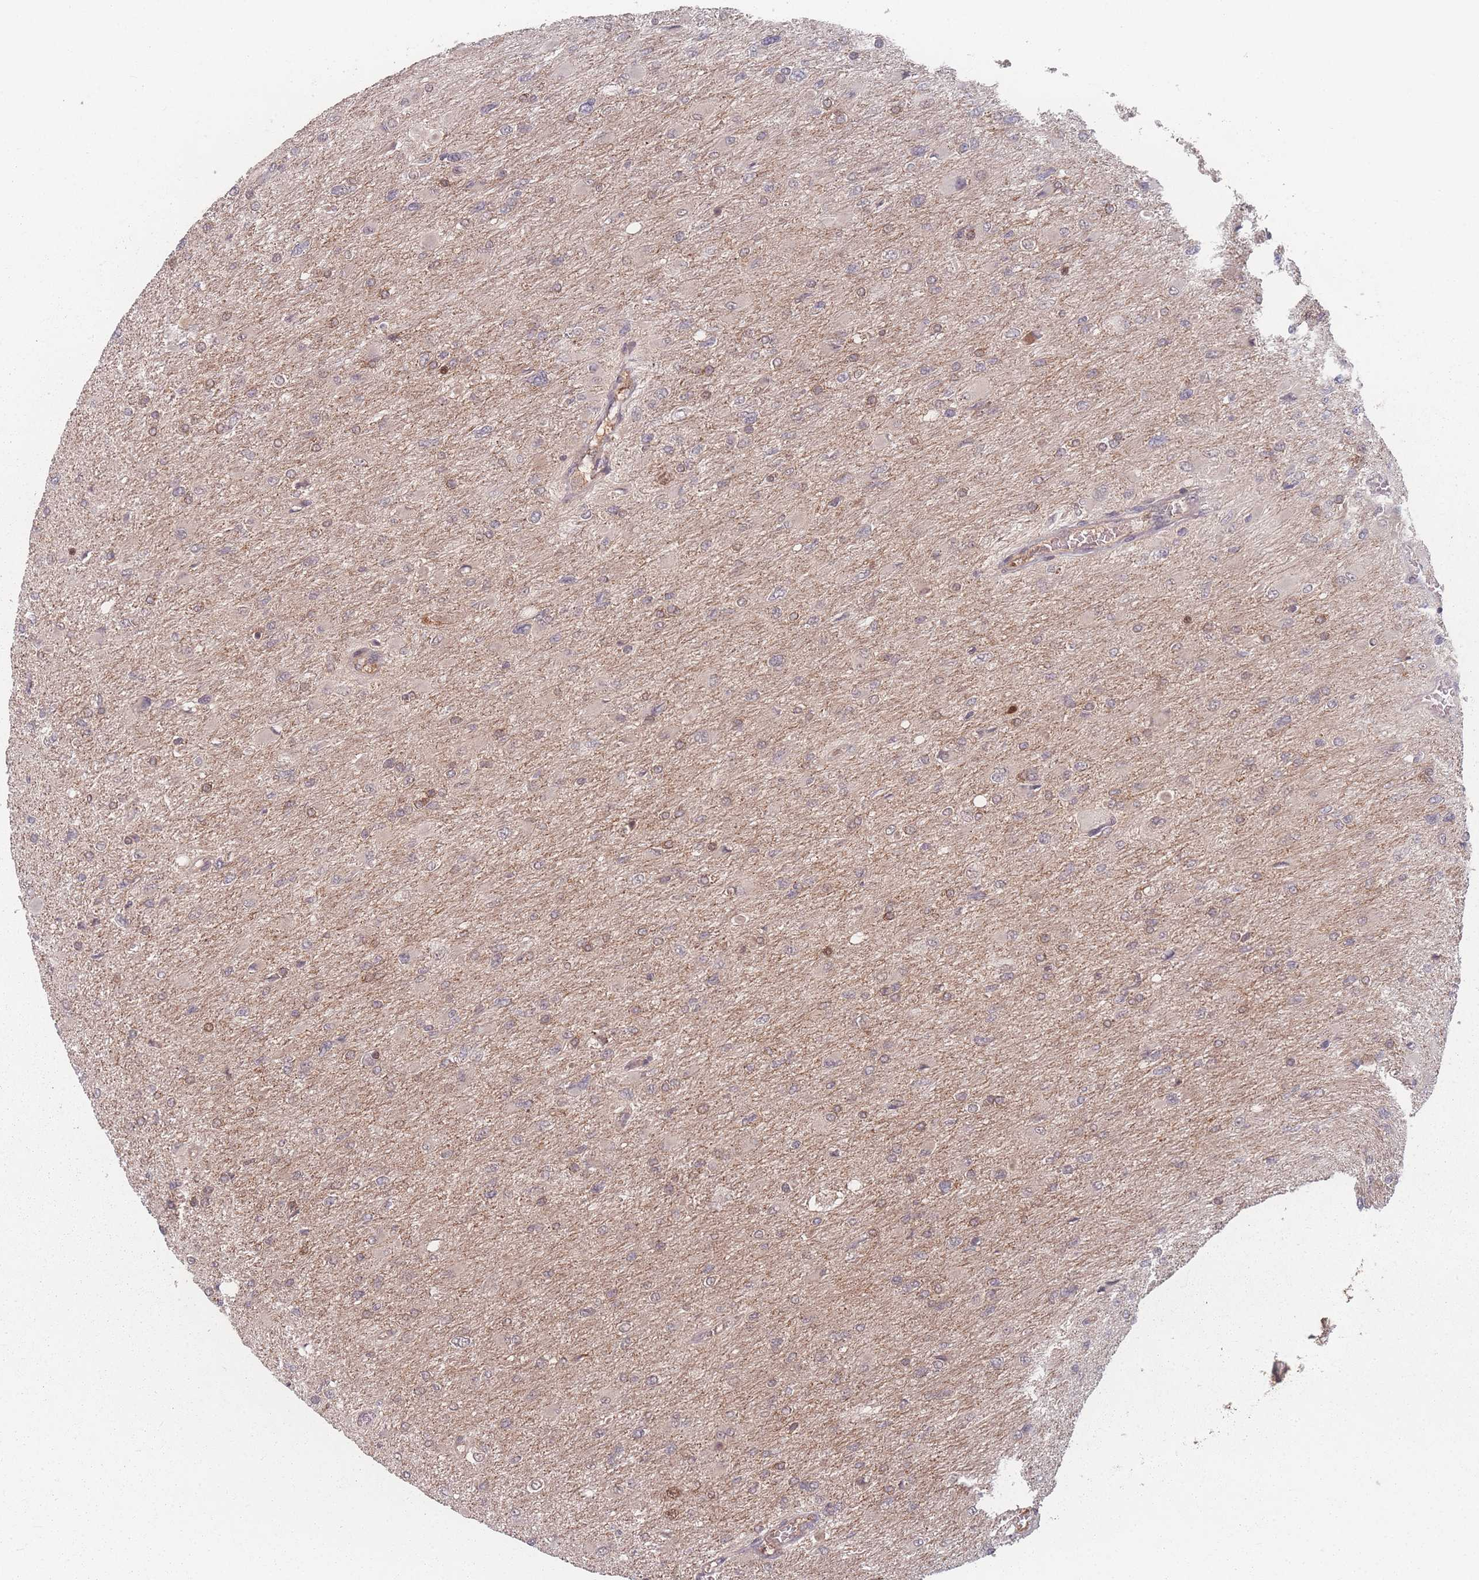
{"staining": {"intensity": "weak", "quantity": ">75%", "location": "cytoplasmic/membranous"}, "tissue": "glioma", "cell_type": "Tumor cells", "image_type": "cancer", "snomed": [{"axis": "morphology", "description": "Glioma, malignant, High grade"}, {"axis": "topography", "description": "Cerebral cortex"}], "caption": "The micrograph displays immunohistochemical staining of malignant glioma (high-grade). There is weak cytoplasmic/membranous expression is seen in about >75% of tumor cells.", "gene": "HAGH", "patient": {"sex": "female", "age": 36}}